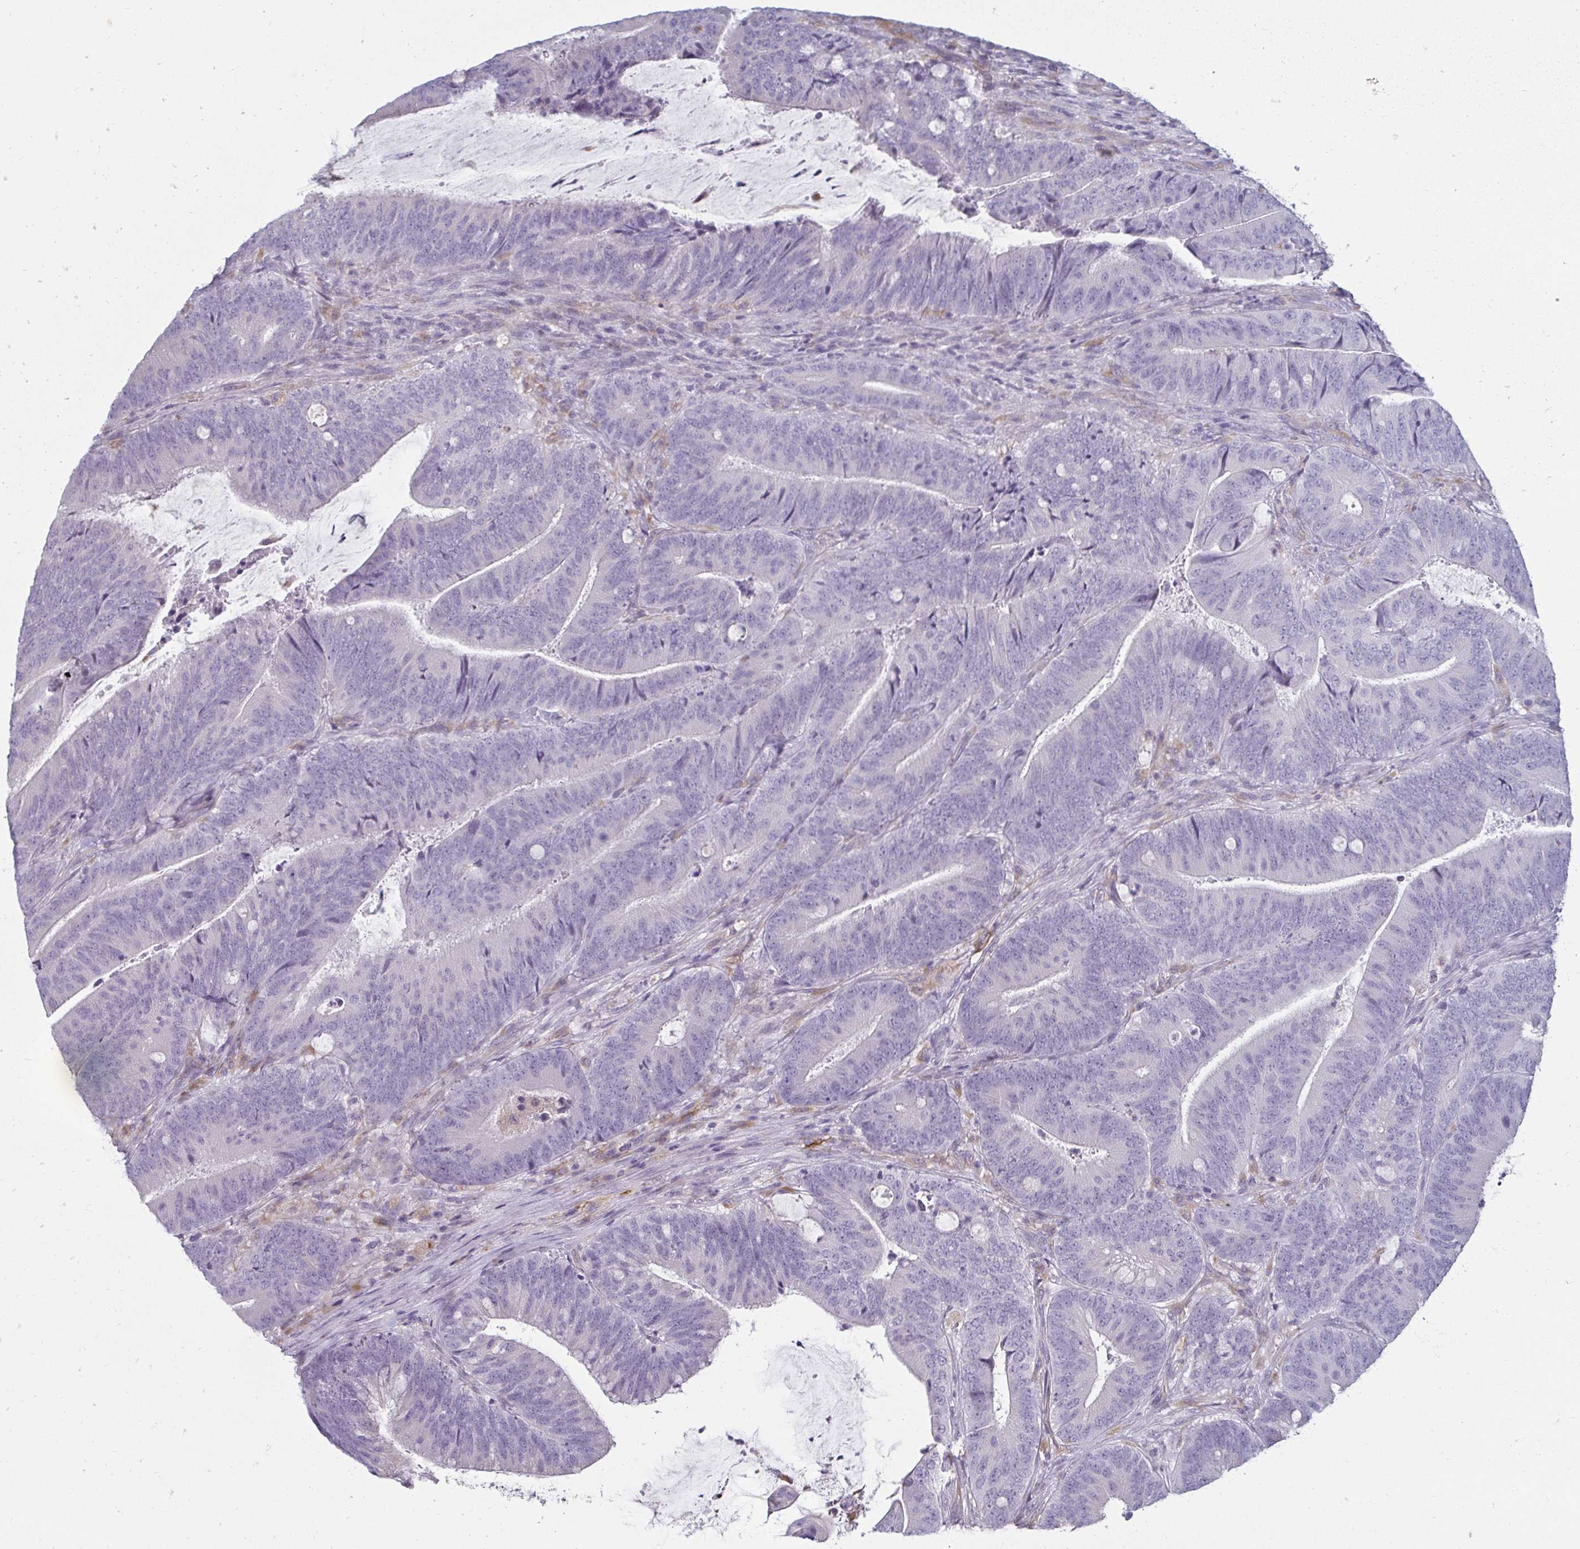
{"staining": {"intensity": "negative", "quantity": "none", "location": "none"}, "tissue": "colorectal cancer", "cell_type": "Tumor cells", "image_type": "cancer", "snomed": [{"axis": "morphology", "description": "Adenocarcinoma, NOS"}, {"axis": "topography", "description": "Colon"}], "caption": "Tumor cells are negative for protein expression in human colorectal cancer.", "gene": "PDE2A", "patient": {"sex": "female", "age": 43}}